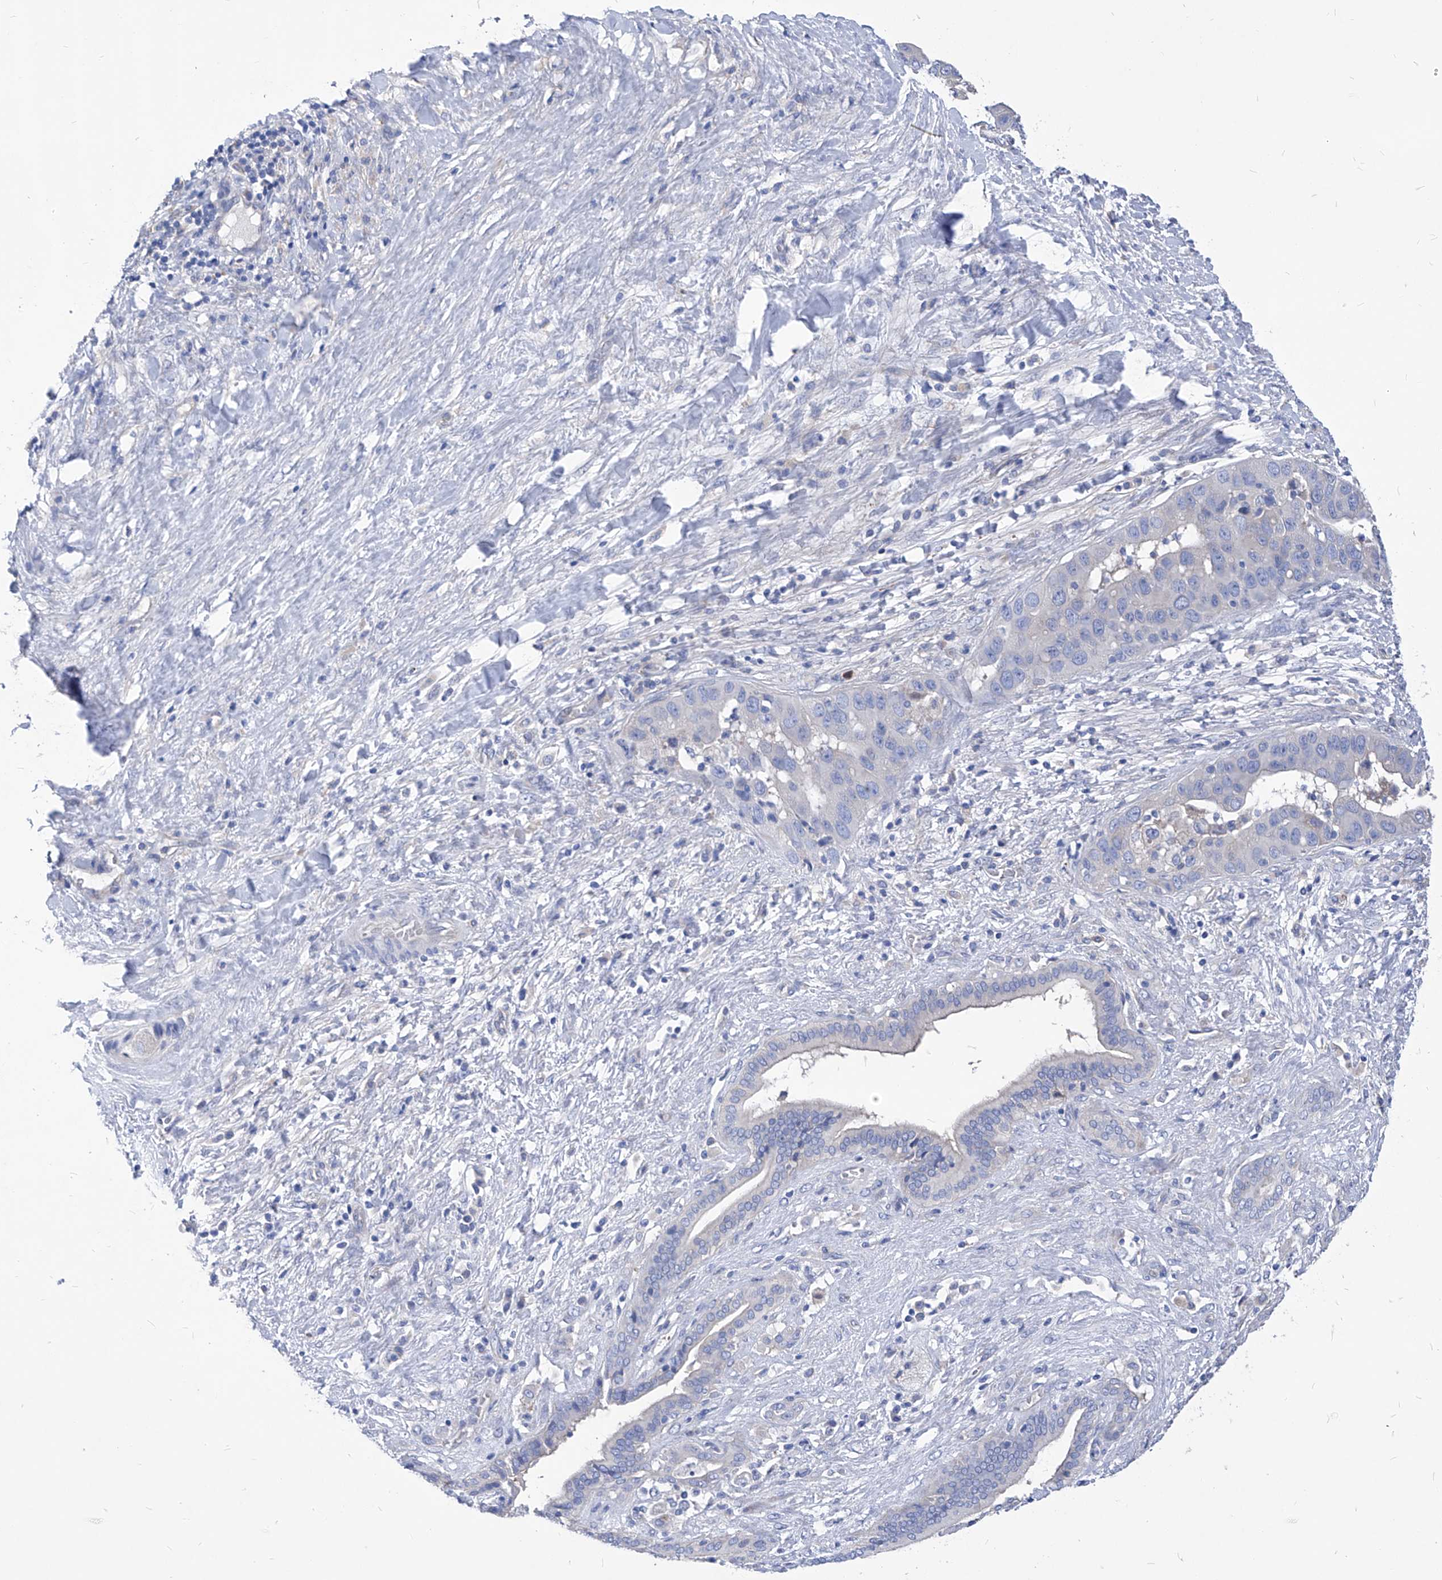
{"staining": {"intensity": "negative", "quantity": "none", "location": "none"}, "tissue": "liver cancer", "cell_type": "Tumor cells", "image_type": "cancer", "snomed": [{"axis": "morphology", "description": "Cholangiocarcinoma"}, {"axis": "topography", "description": "Liver"}], "caption": "Human liver cholangiocarcinoma stained for a protein using IHC reveals no expression in tumor cells.", "gene": "XPNPEP1", "patient": {"sex": "female", "age": 52}}